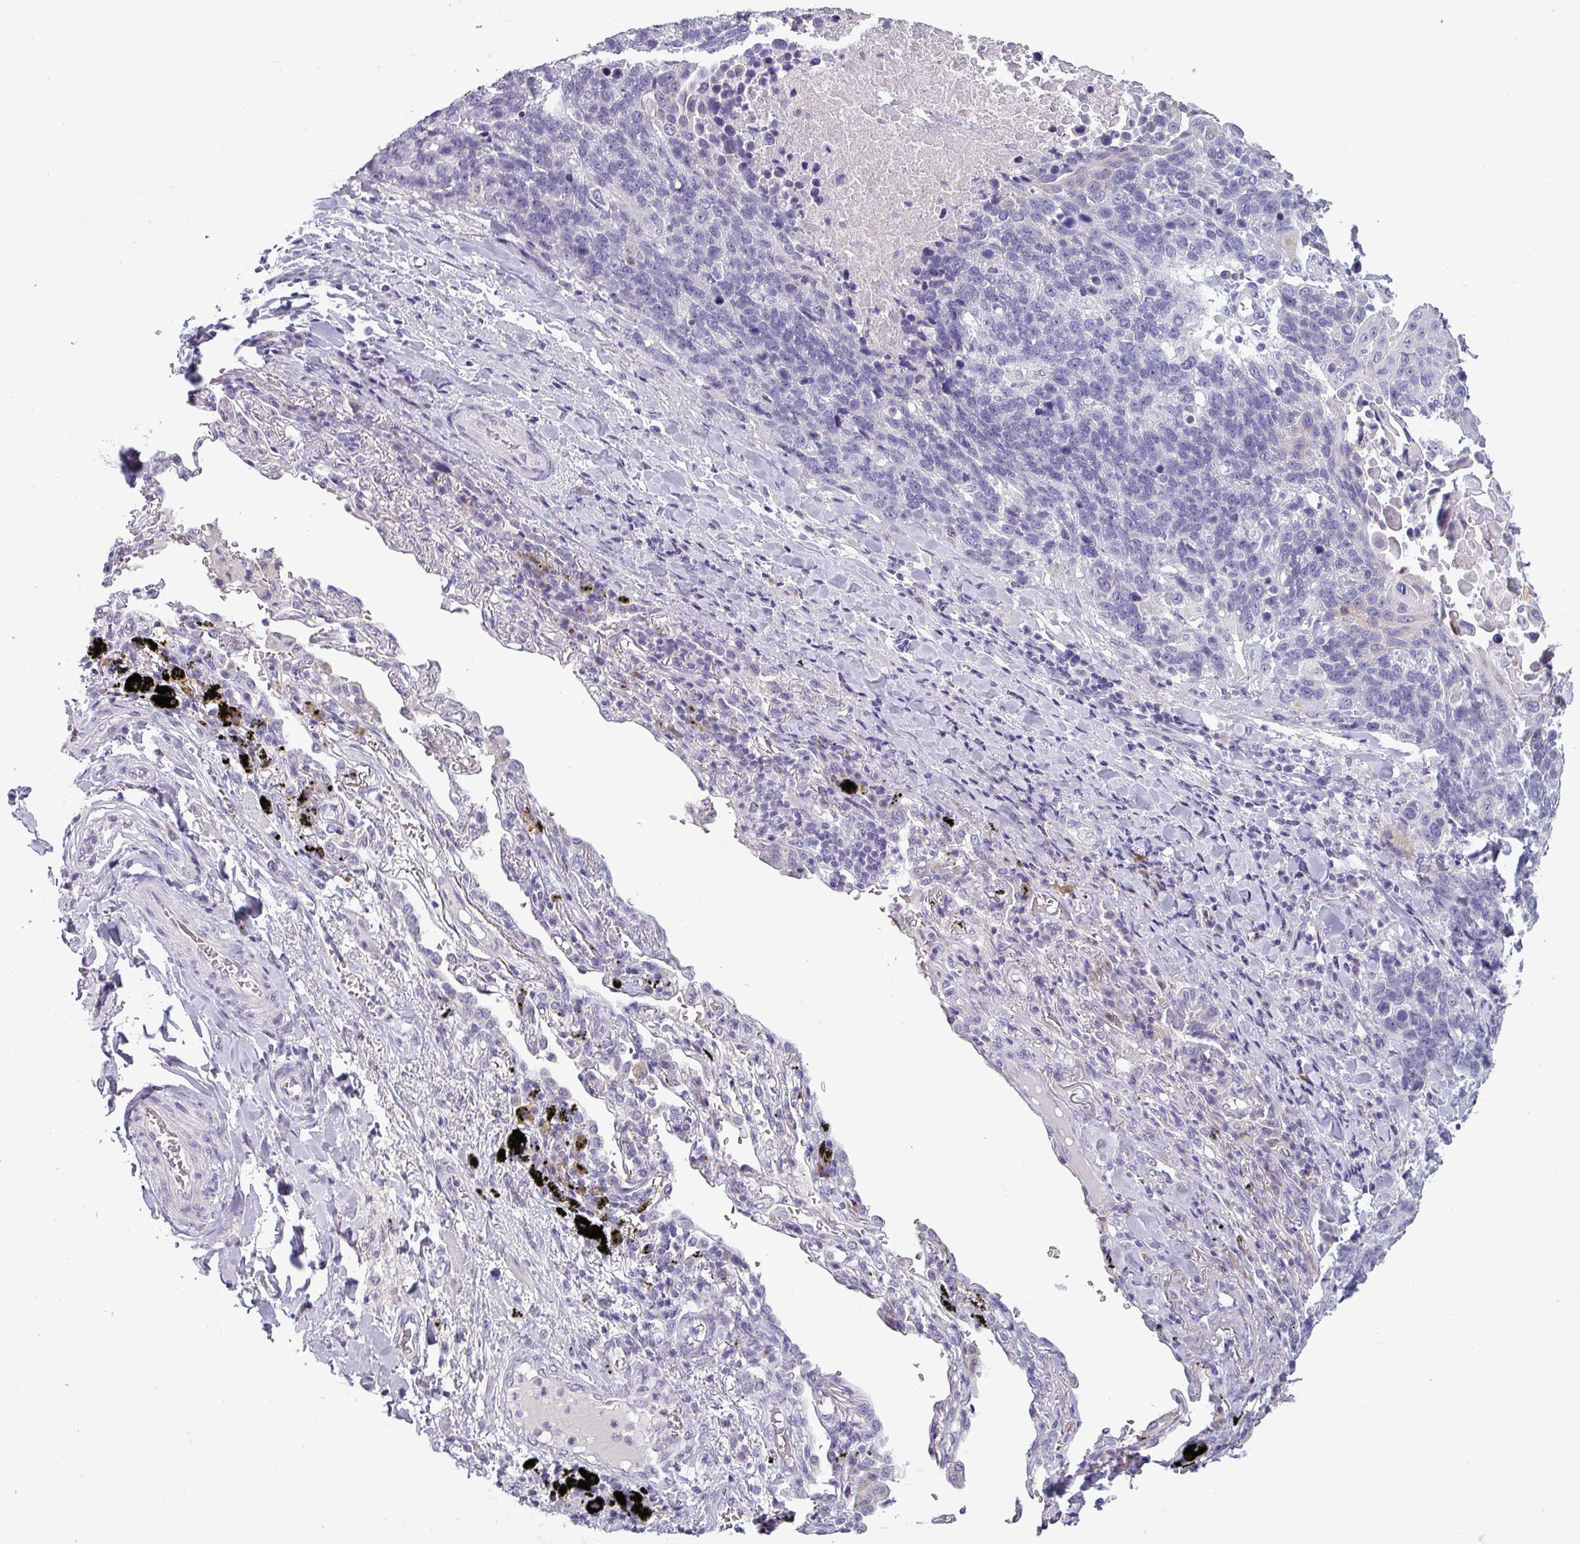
{"staining": {"intensity": "negative", "quantity": "none", "location": "none"}, "tissue": "lung cancer", "cell_type": "Tumor cells", "image_type": "cancer", "snomed": [{"axis": "morphology", "description": "Squamous cell carcinoma, NOS"}, {"axis": "topography", "description": "Lung"}], "caption": "A histopathology image of human lung cancer is negative for staining in tumor cells. (DAB IHC, high magnification).", "gene": "SLC26A9", "patient": {"sex": "male", "age": 66}}